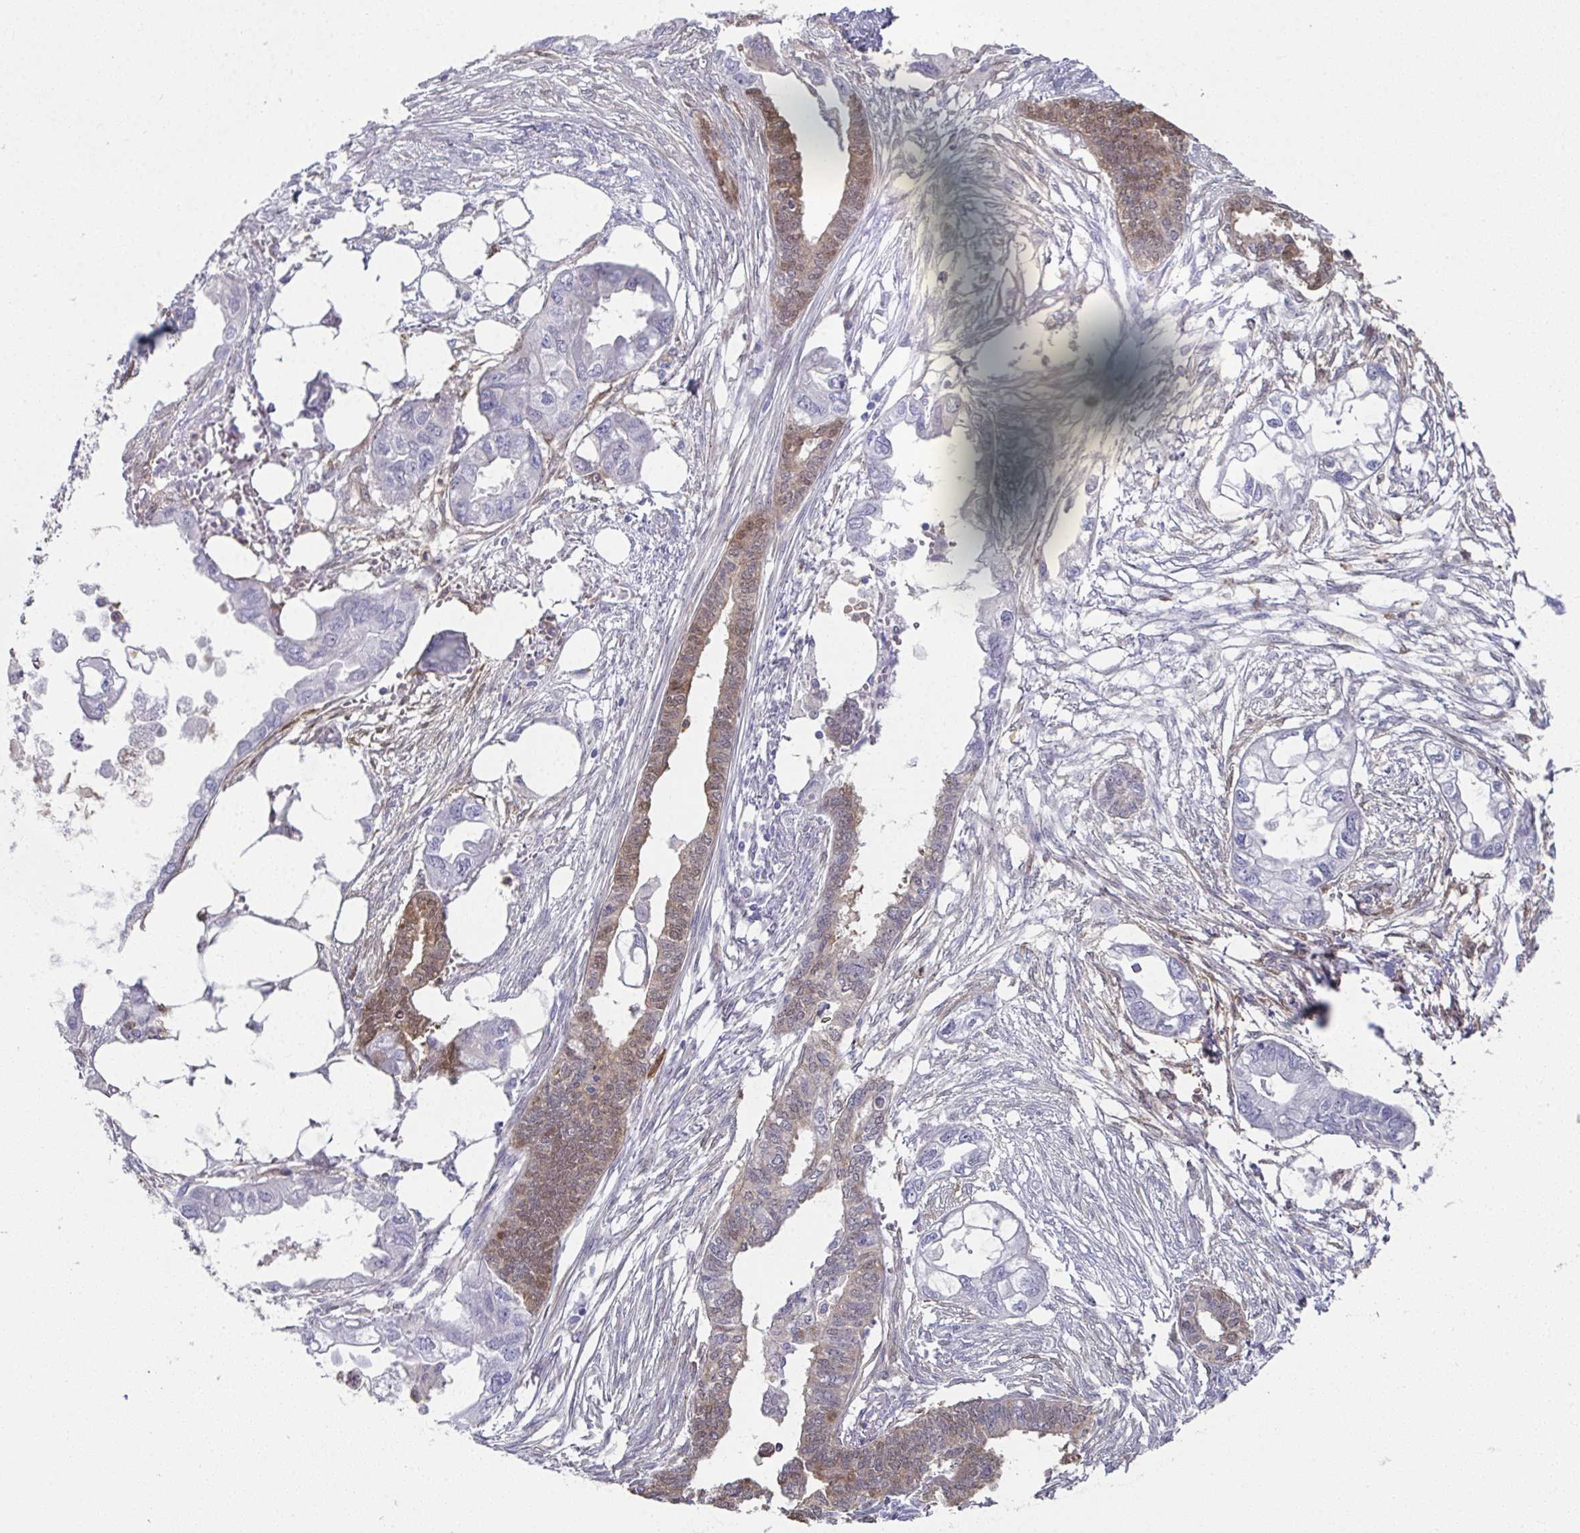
{"staining": {"intensity": "moderate", "quantity": "<25%", "location": "cytoplasmic/membranous,nuclear"}, "tissue": "endometrial cancer", "cell_type": "Tumor cells", "image_type": "cancer", "snomed": [{"axis": "morphology", "description": "Adenocarcinoma, NOS"}, {"axis": "morphology", "description": "Adenocarcinoma, metastatic, NOS"}, {"axis": "topography", "description": "Adipose tissue"}, {"axis": "topography", "description": "Endometrium"}], "caption": "Approximately <25% of tumor cells in human endometrial metastatic adenocarcinoma reveal moderate cytoplasmic/membranous and nuclear protein staining as visualized by brown immunohistochemical staining.", "gene": "RBP1", "patient": {"sex": "female", "age": 67}}